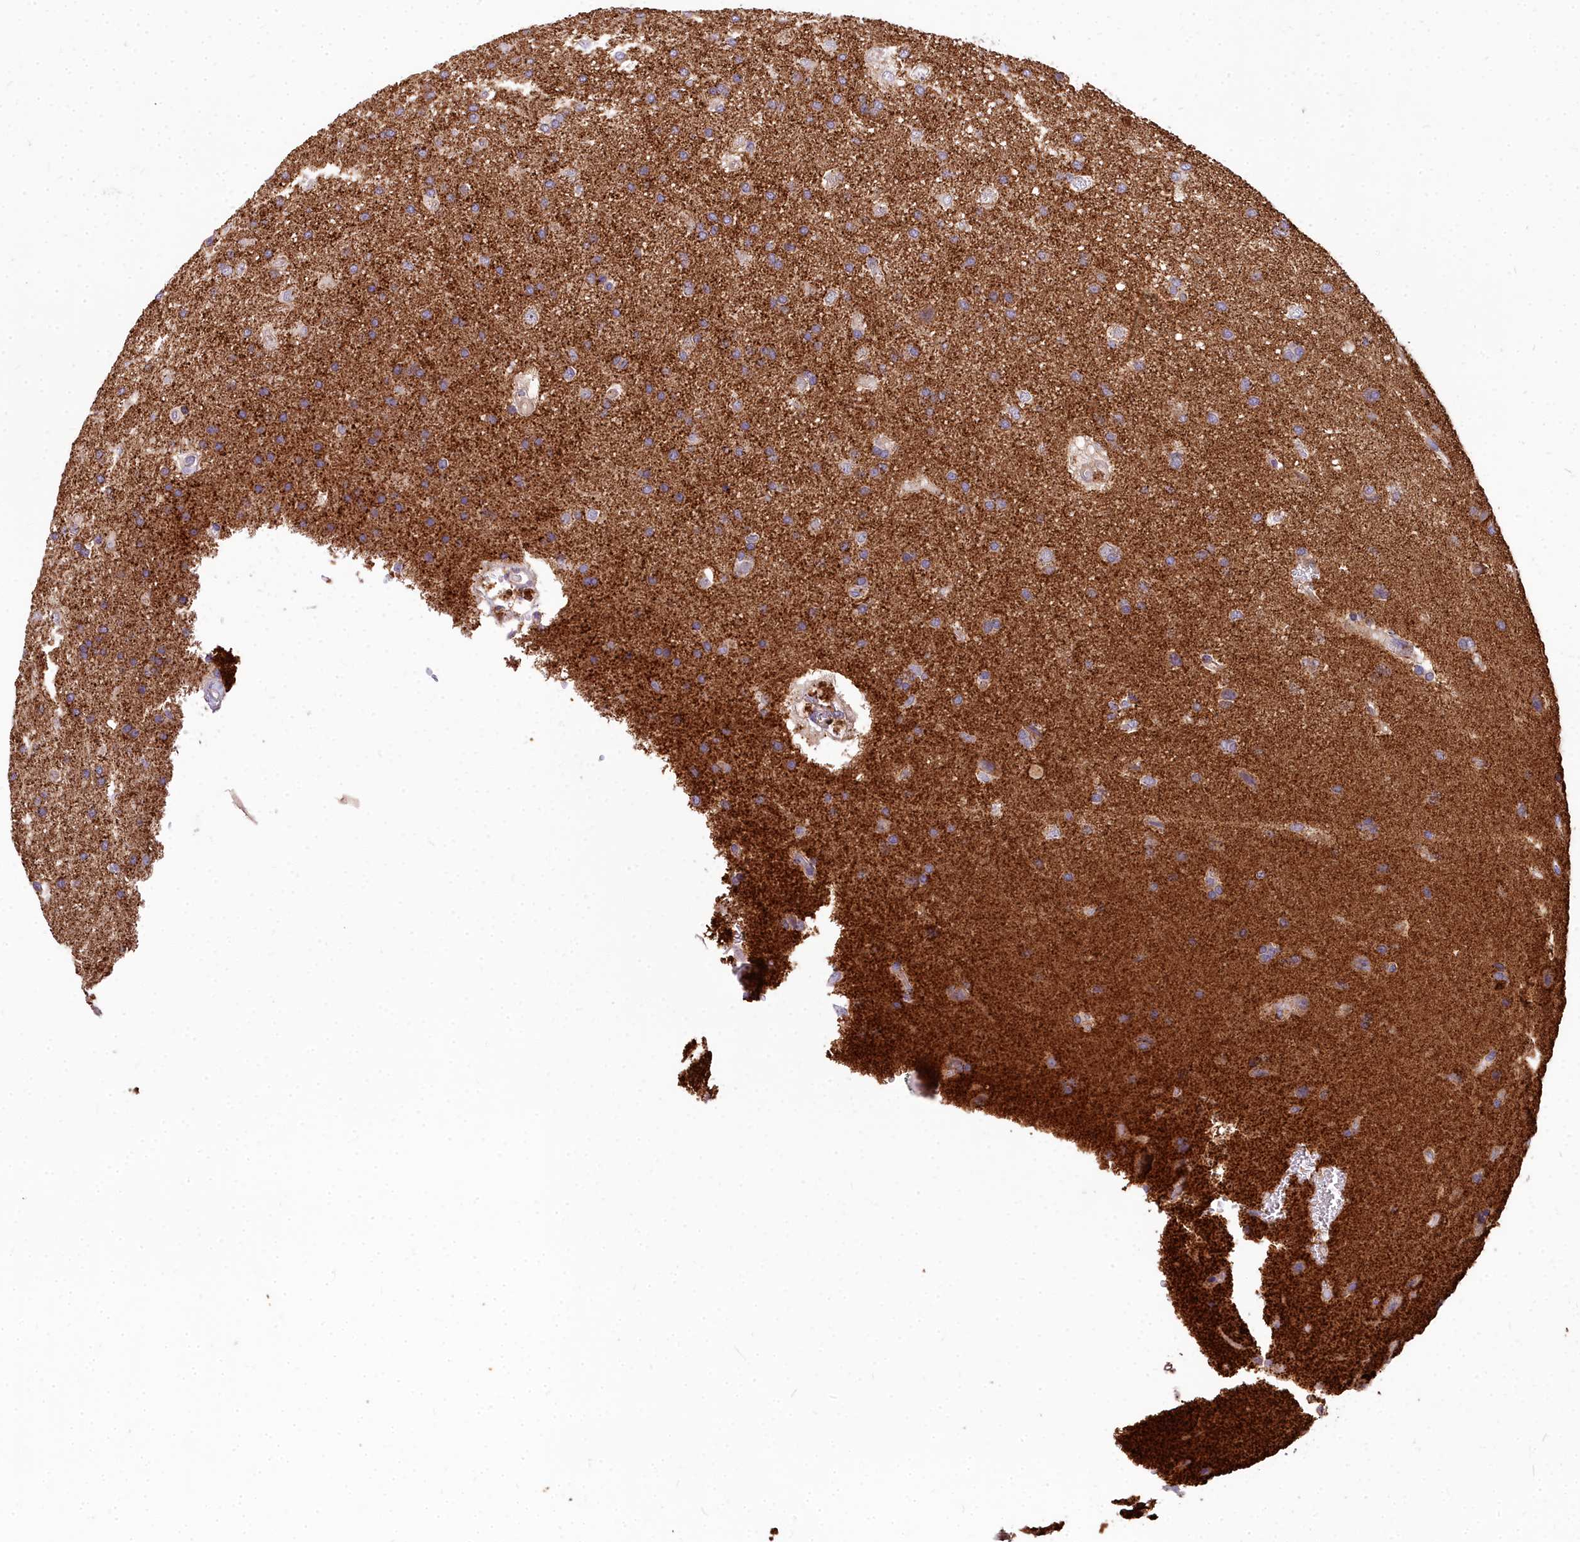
{"staining": {"intensity": "moderate", "quantity": "25%-75%", "location": "cytoplasmic/membranous"}, "tissue": "glioma", "cell_type": "Tumor cells", "image_type": "cancer", "snomed": [{"axis": "morphology", "description": "Glioma, malignant, Low grade"}, {"axis": "topography", "description": "Brain"}], "caption": "A high-resolution photomicrograph shows immunohistochemistry (IHC) staining of malignant glioma (low-grade), which demonstrates moderate cytoplasmic/membranous positivity in about 25%-75% of tumor cells. The protein is stained brown, and the nuclei are stained in blue (DAB (3,3'-diaminobenzidine) IHC with brightfield microscopy, high magnification).", "gene": "FRMPD1", "patient": {"sex": "male", "age": 66}}